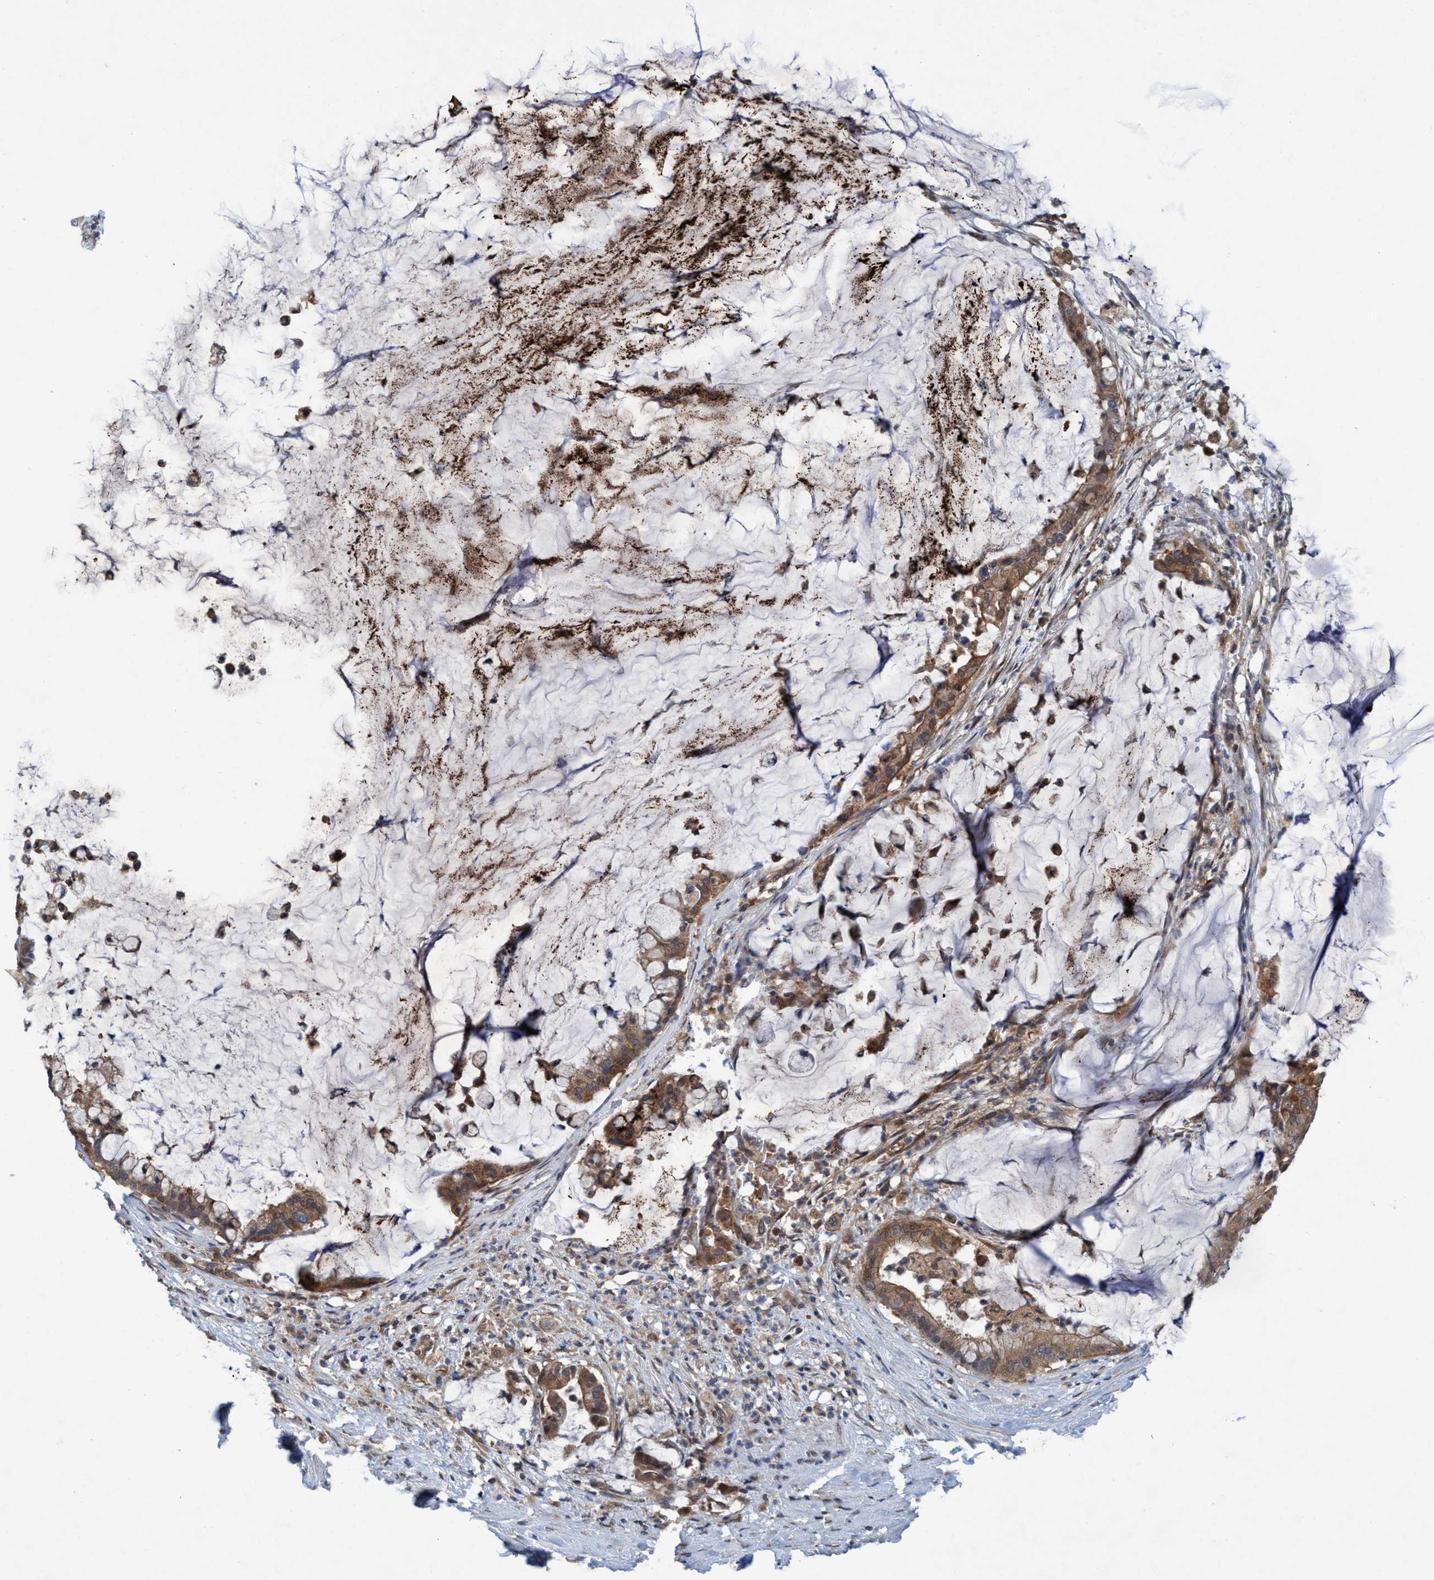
{"staining": {"intensity": "weak", "quantity": ">75%", "location": "cytoplasmic/membranous"}, "tissue": "pancreatic cancer", "cell_type": "Tumor cells", "image_type": "cancer", "snomed": [{"axis": "morphology", "description": "Adenocarcinoma, NOS"}, {"axis": "topography", "description": "Pancreas"}], "caption": "A brown stain highlights weak cytoplasmic/membranous staining of a protein in human adenocarcinoma (pancreatic) tumor cells.", "gene": "TRIM65", "patient": {"sex": "male", "age": 41}}